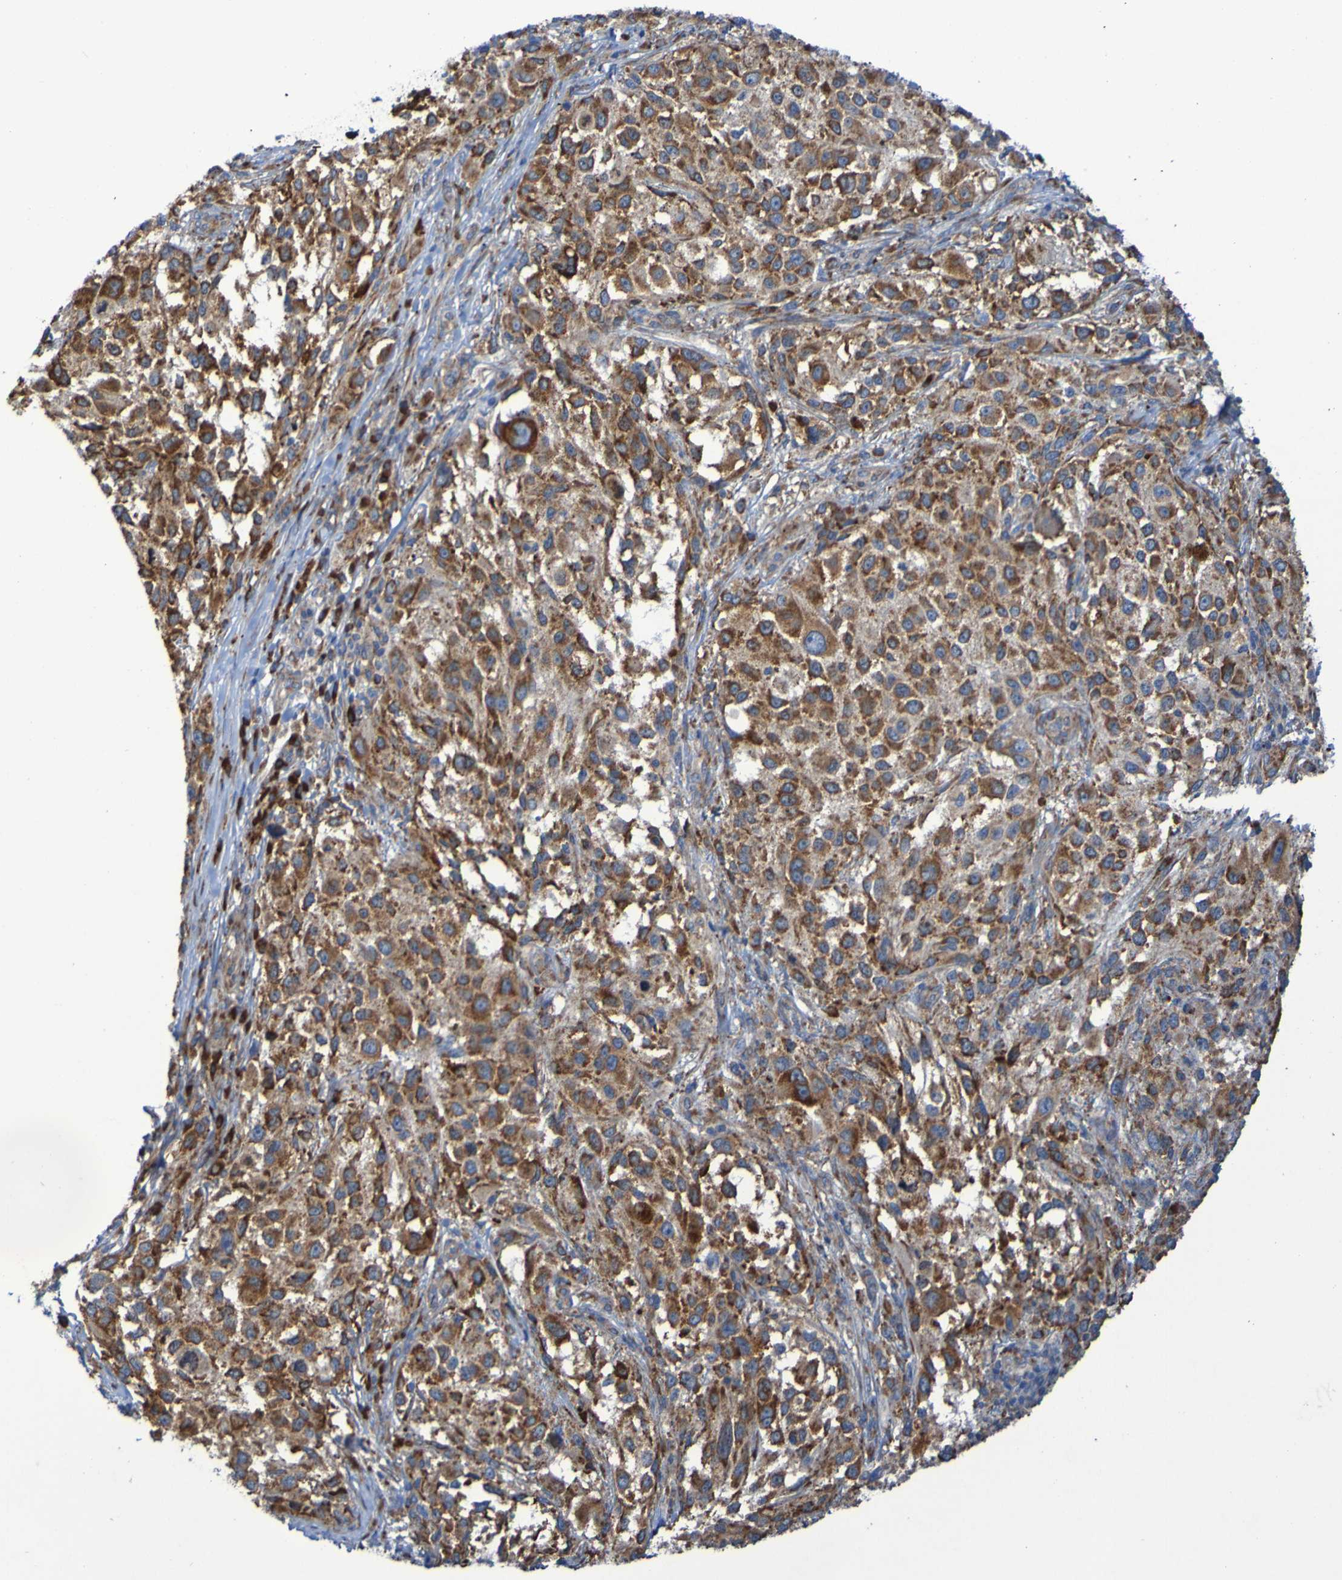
{"staining": {"intensity": "moderate", "quantity": ">75%", "location": "cytoplasmic/membranous"}, "tissue": "melanoma", "cell_type": "Tumor cells", "image_type": "cancer", "snomed": [{"axis": "morphology", "description": "Necrosis, NOS"}, {"axis": "morphology", "description": "Malignant melanoma, NOS"}, {"axis": "topography", "description": "Skin"}], "caption": "Immunohistochemistry (DAB) staining of melanoma shows moderate cytoplasmic/membranous protein staining in approximately >75% of tumor cells. (Brightfield microscopy of DAB IHC at high magnification).", "gene": "FKBP3", "patient": {"sex": "female", "age": 87}}